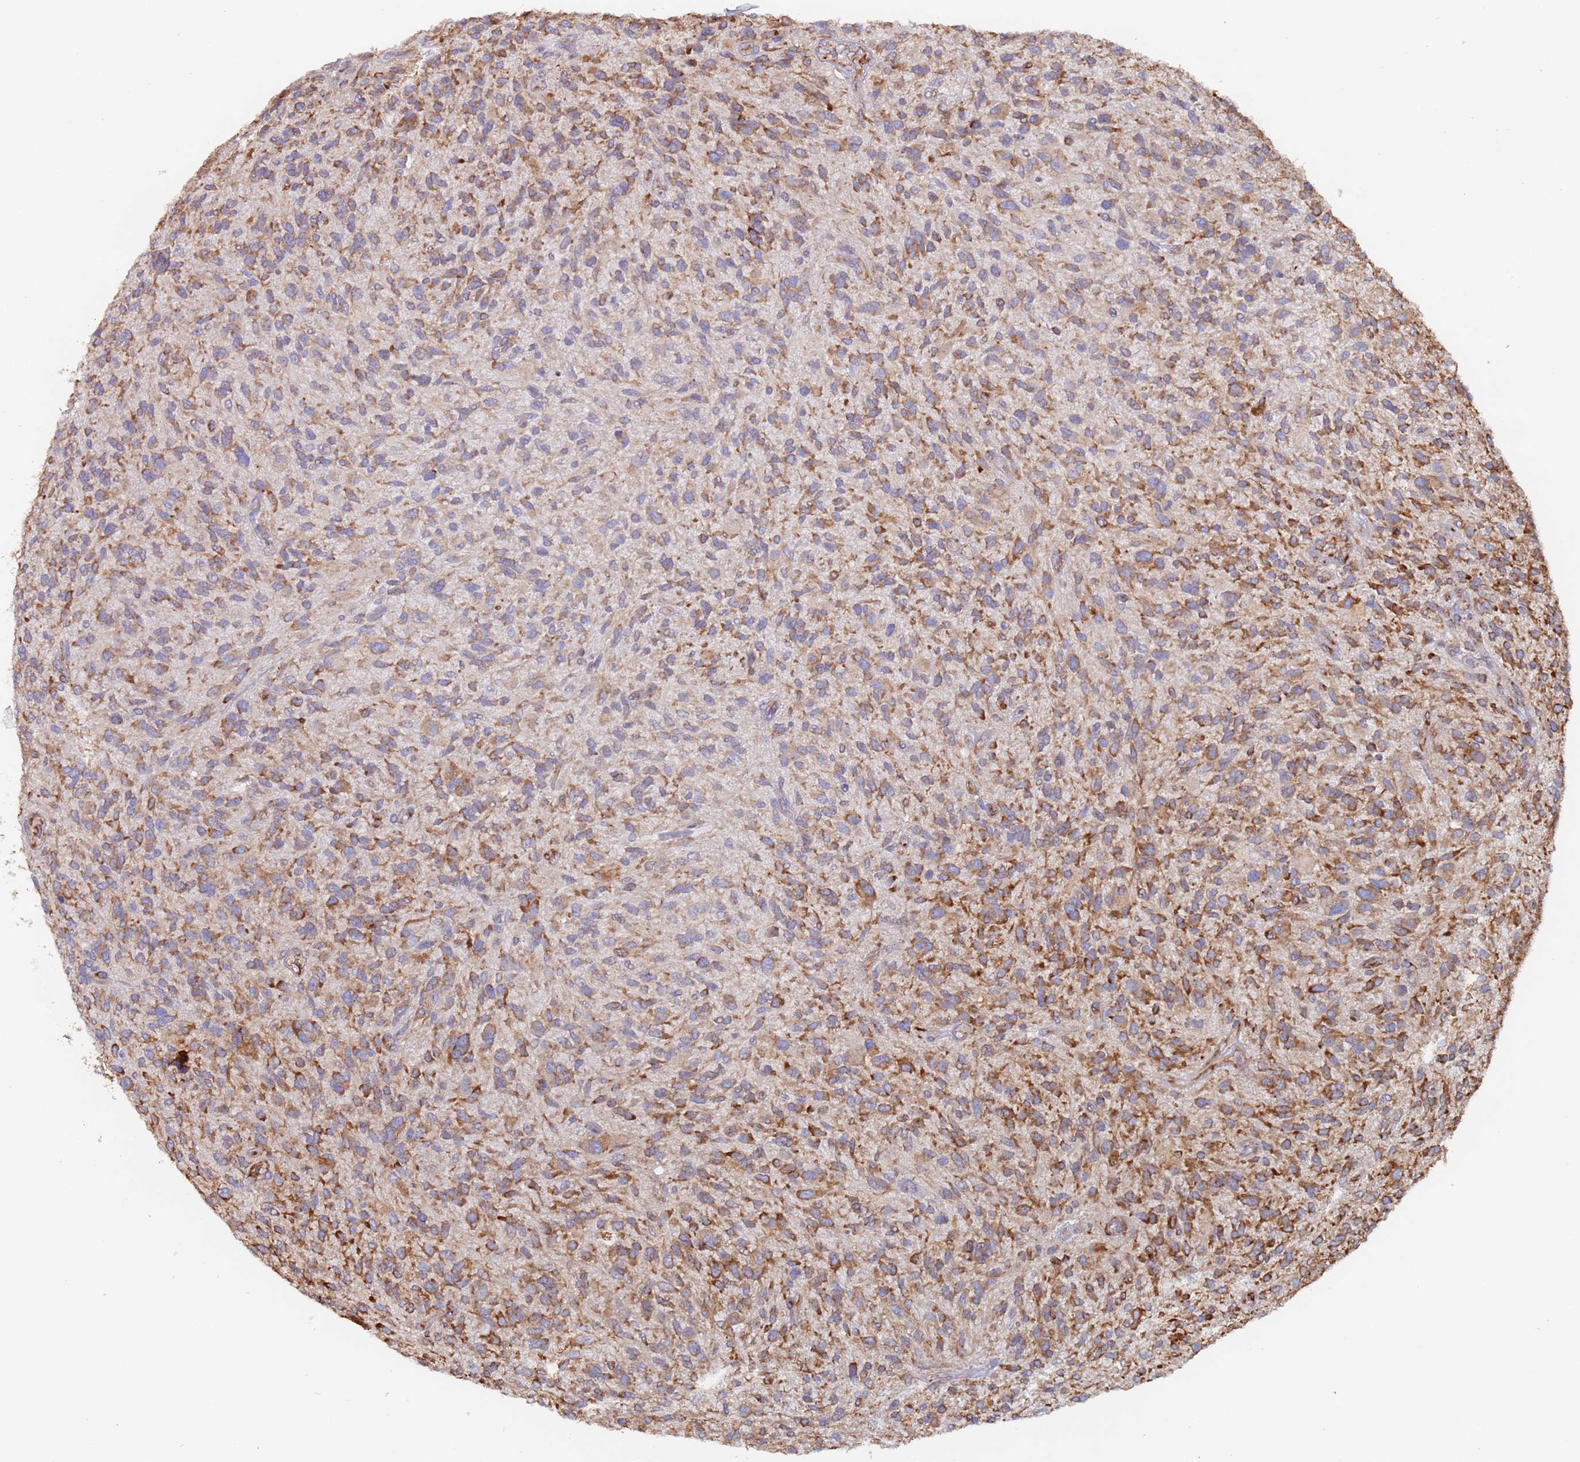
{"staining": {"intensity": "moderate", "quantity": ">75%", "location": "cytoplasmic/membranous"}, "tissue": "glioma", "cell_type": "Tumor cells", "image_type": "cancer", "snomed": [{"axis": "morphology", "description": "Glioma, malignant, High grade"}, {"axis": "topography", "description": "Brain"}], "caption": "Malignant glioma (high-grade) stained for a protein (brown) reveals moderate cytoplasmic/membranous positive expression in about >75% of tumor cells.", "gene": "ZNF844", "patient": {"sex": "male", "age": 47}}